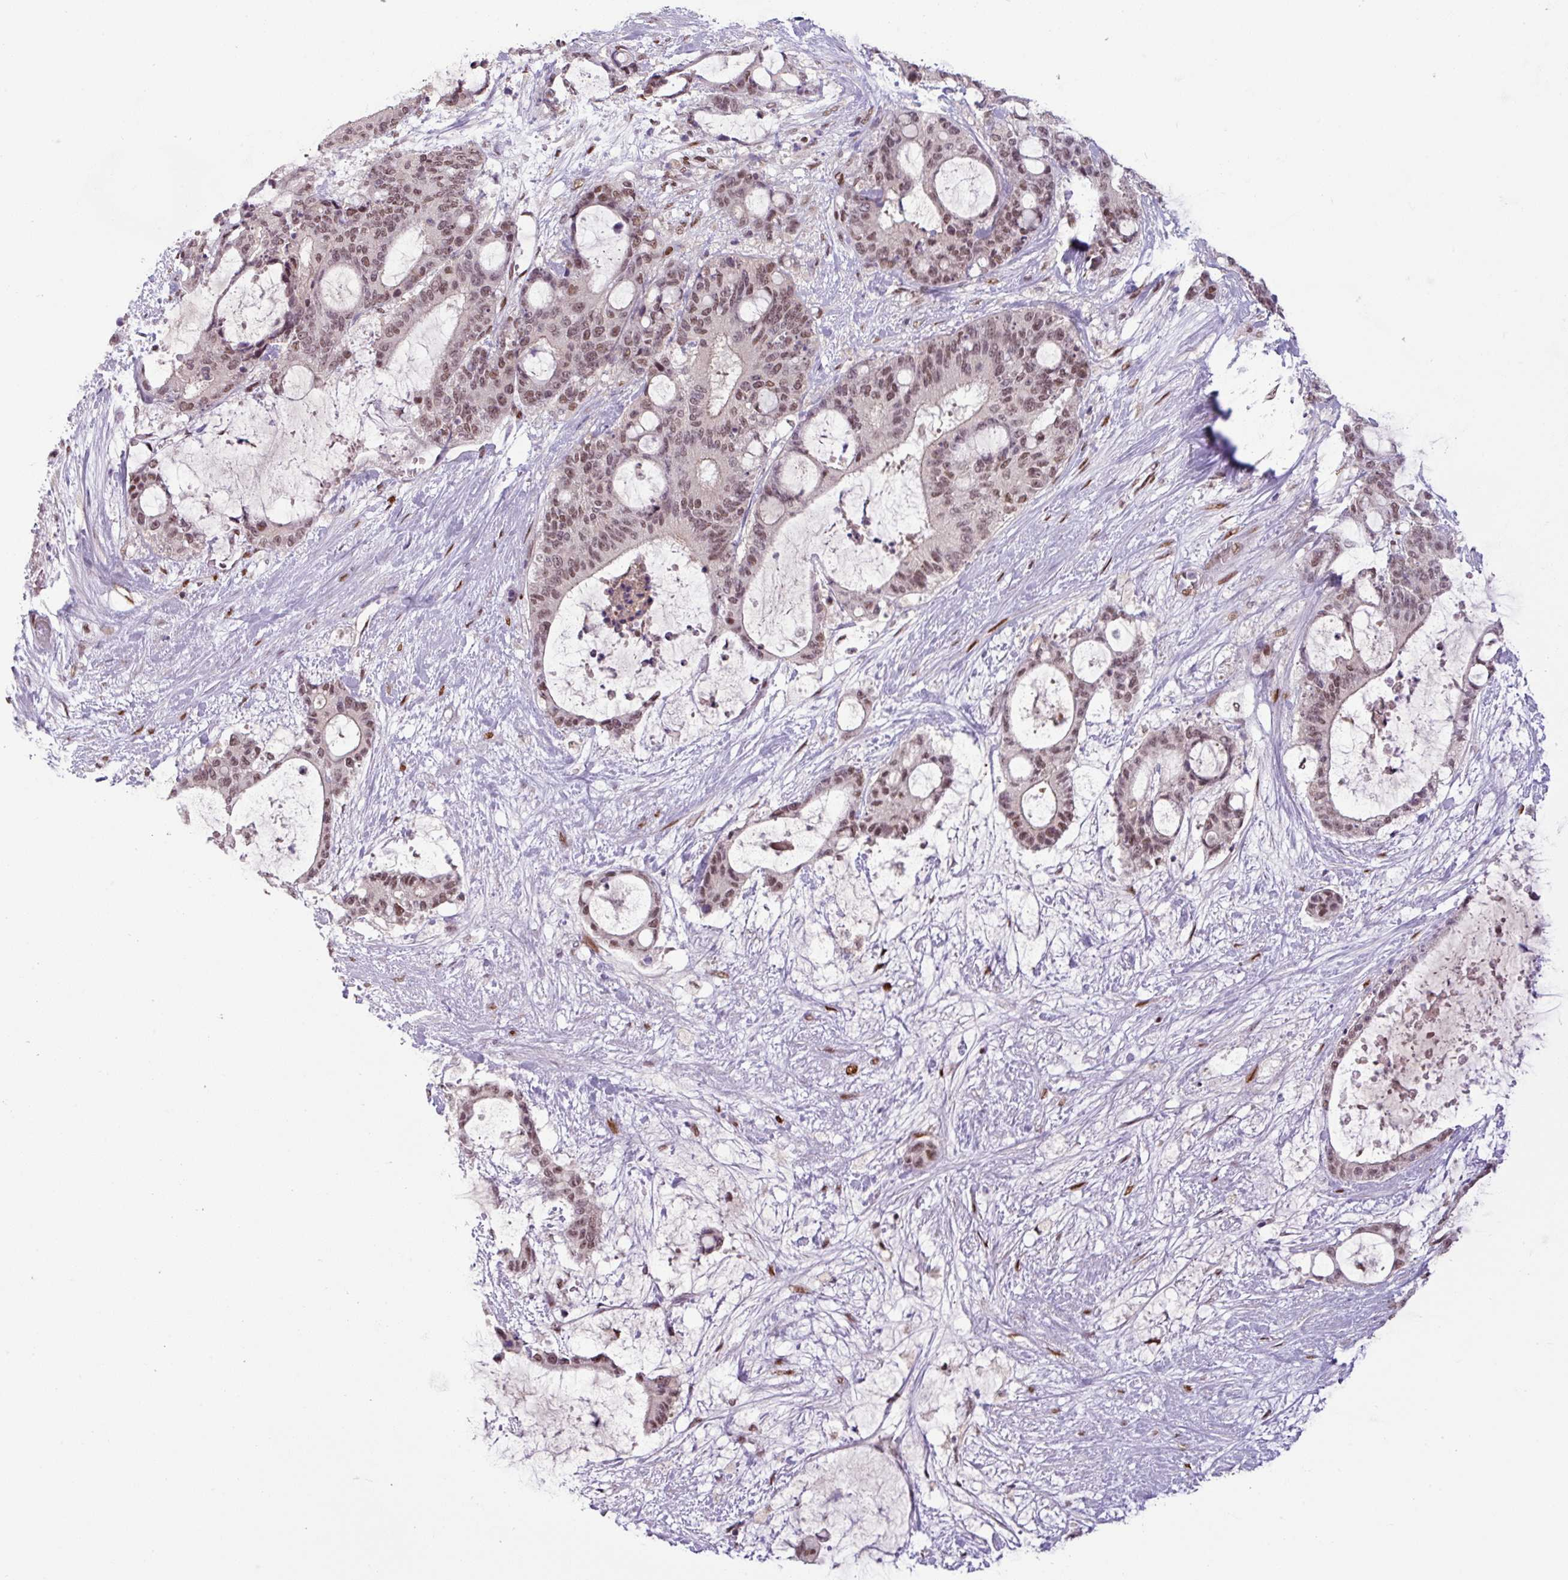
{"staining": {"intensity": "moderate", "quantity": ">75%", "location": "nuclear"}, "tissue": "liver cancer", "cell_type": "Tumor cells", "image_type": "cancer", "snomed": [{"axis": "morphology", "description": "Normal tissue, NOS"}, {"axis": "morphology", "description": "Cholangiocarcinoma"}, {"axis": "topography", "description": "Liver"}, {"axis": "topography", "description": "Peripheral nerve tissue"}], "caption": "Liver cancer (cholangiocarcinoma) stained with immunohistochemistry shows moderate nuclear expression in about >75% of tumor cells.", "gene": "IRF2BPL", "patient": {"sex": "female", "age": 73}}